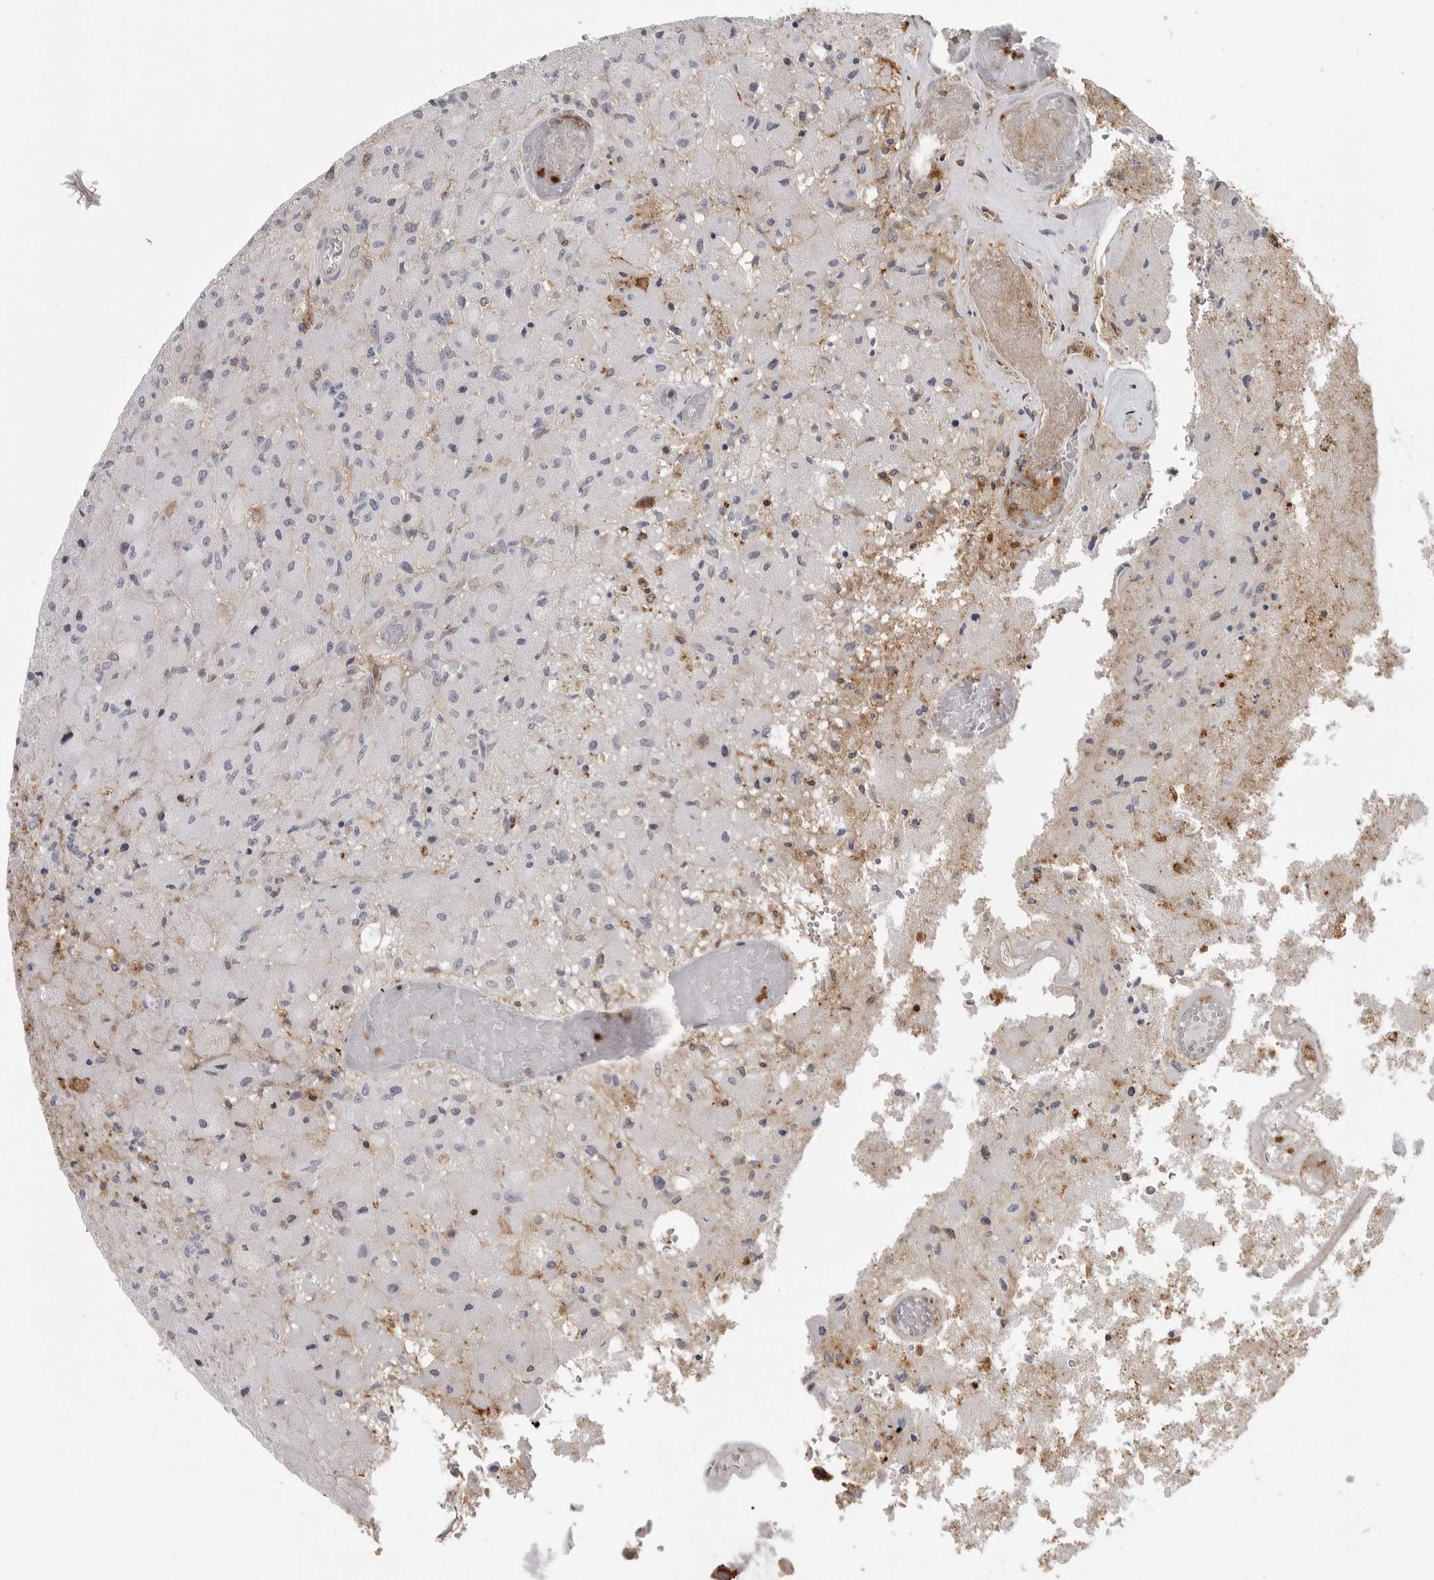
{"staining": {"intensity": "negative", "quantity": "none", "location": "none"}, "tissue": "glioma", "cell_type": "Tumor cells", "image_type": "cancer", "snomed": [{"axis": "morphology", "description": "Normal tissue, NOS"}, {"axis": "morphology", "description": "Glioma, malignant, High grade"}, {"axis": "topography", "description": "Cerebral cortex"}], "caption": "High power microscopy image of an immunohistochemistry (IHC) micrograph of high-grade glioma (malignant), revealing no significant positivity in tumor cells.", "gene": "ANXA11", "patient": {"sex": "male", "age": 77}}